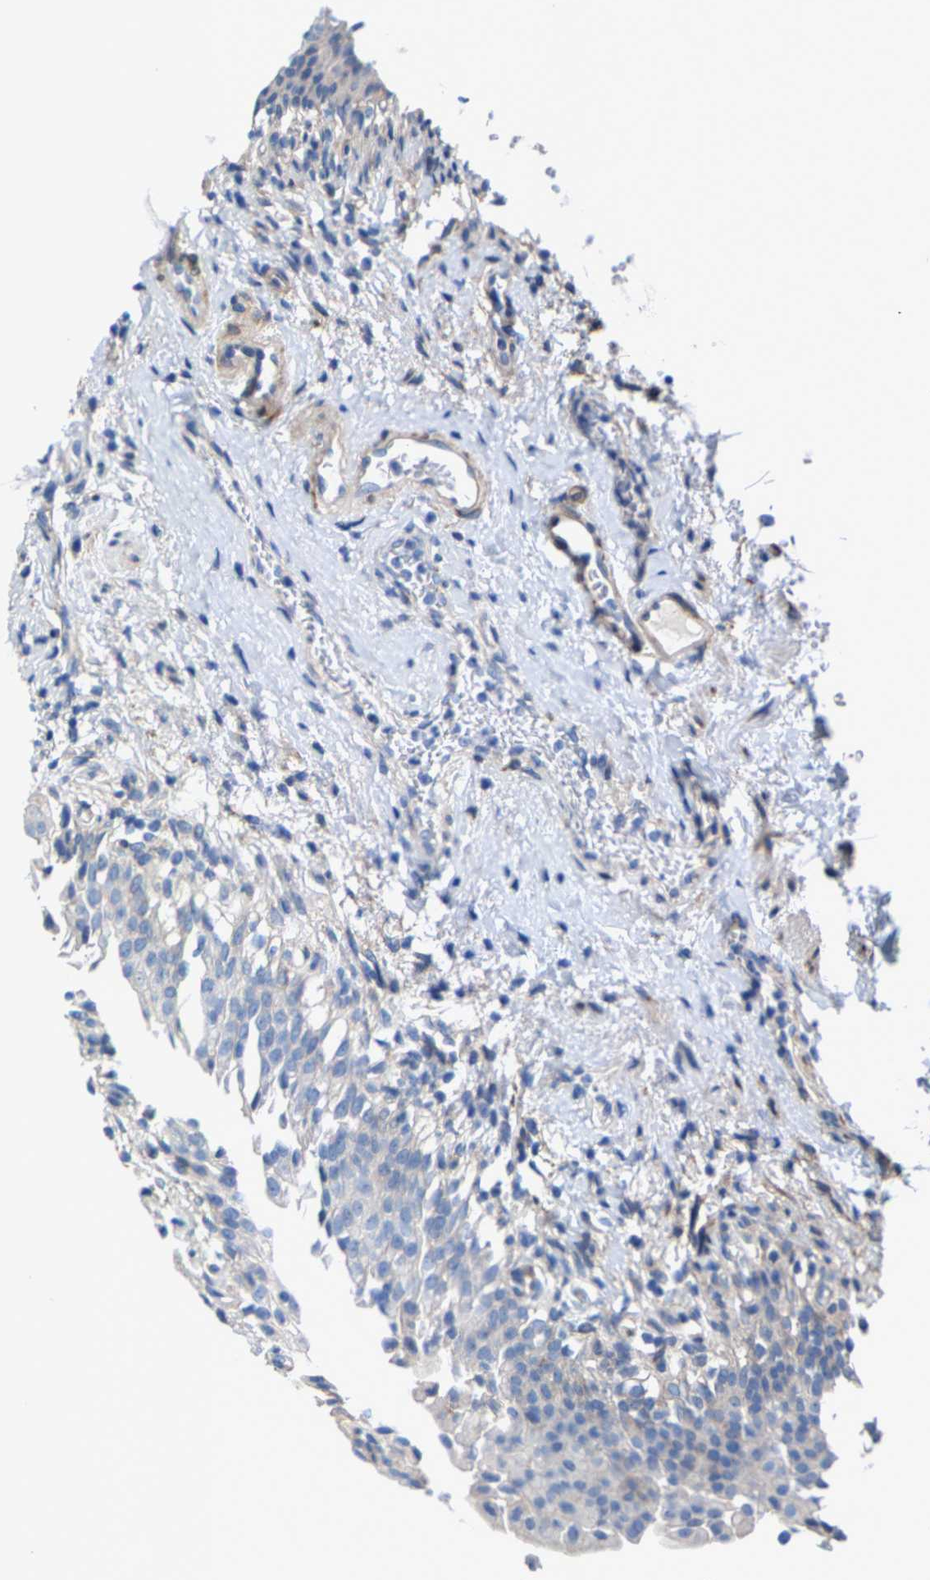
{"staining": {"intensity": "negative", "quantity": "none", "location": "none"}, "tissue": "urinary bladder", "cell_type": "Urothelial cells", "image_type": "normal", "snomed": [{"axis": "morphology", "description": "Normal tissue, NOS"}, {"axis": "topography", "description": "Urinary bladder"}], "caption": "An immunohistochemistry histopathology image of benign urinary bladder is shown. There is no staining in urothelial cells of urinary bladder. (DAB (3,3'-diaminobenzidine) immunohistochemistry (IHC) with hematoxylin counter stain).", "gene": "DSCAM", "patient": {"sex": "female", "age": 60}}